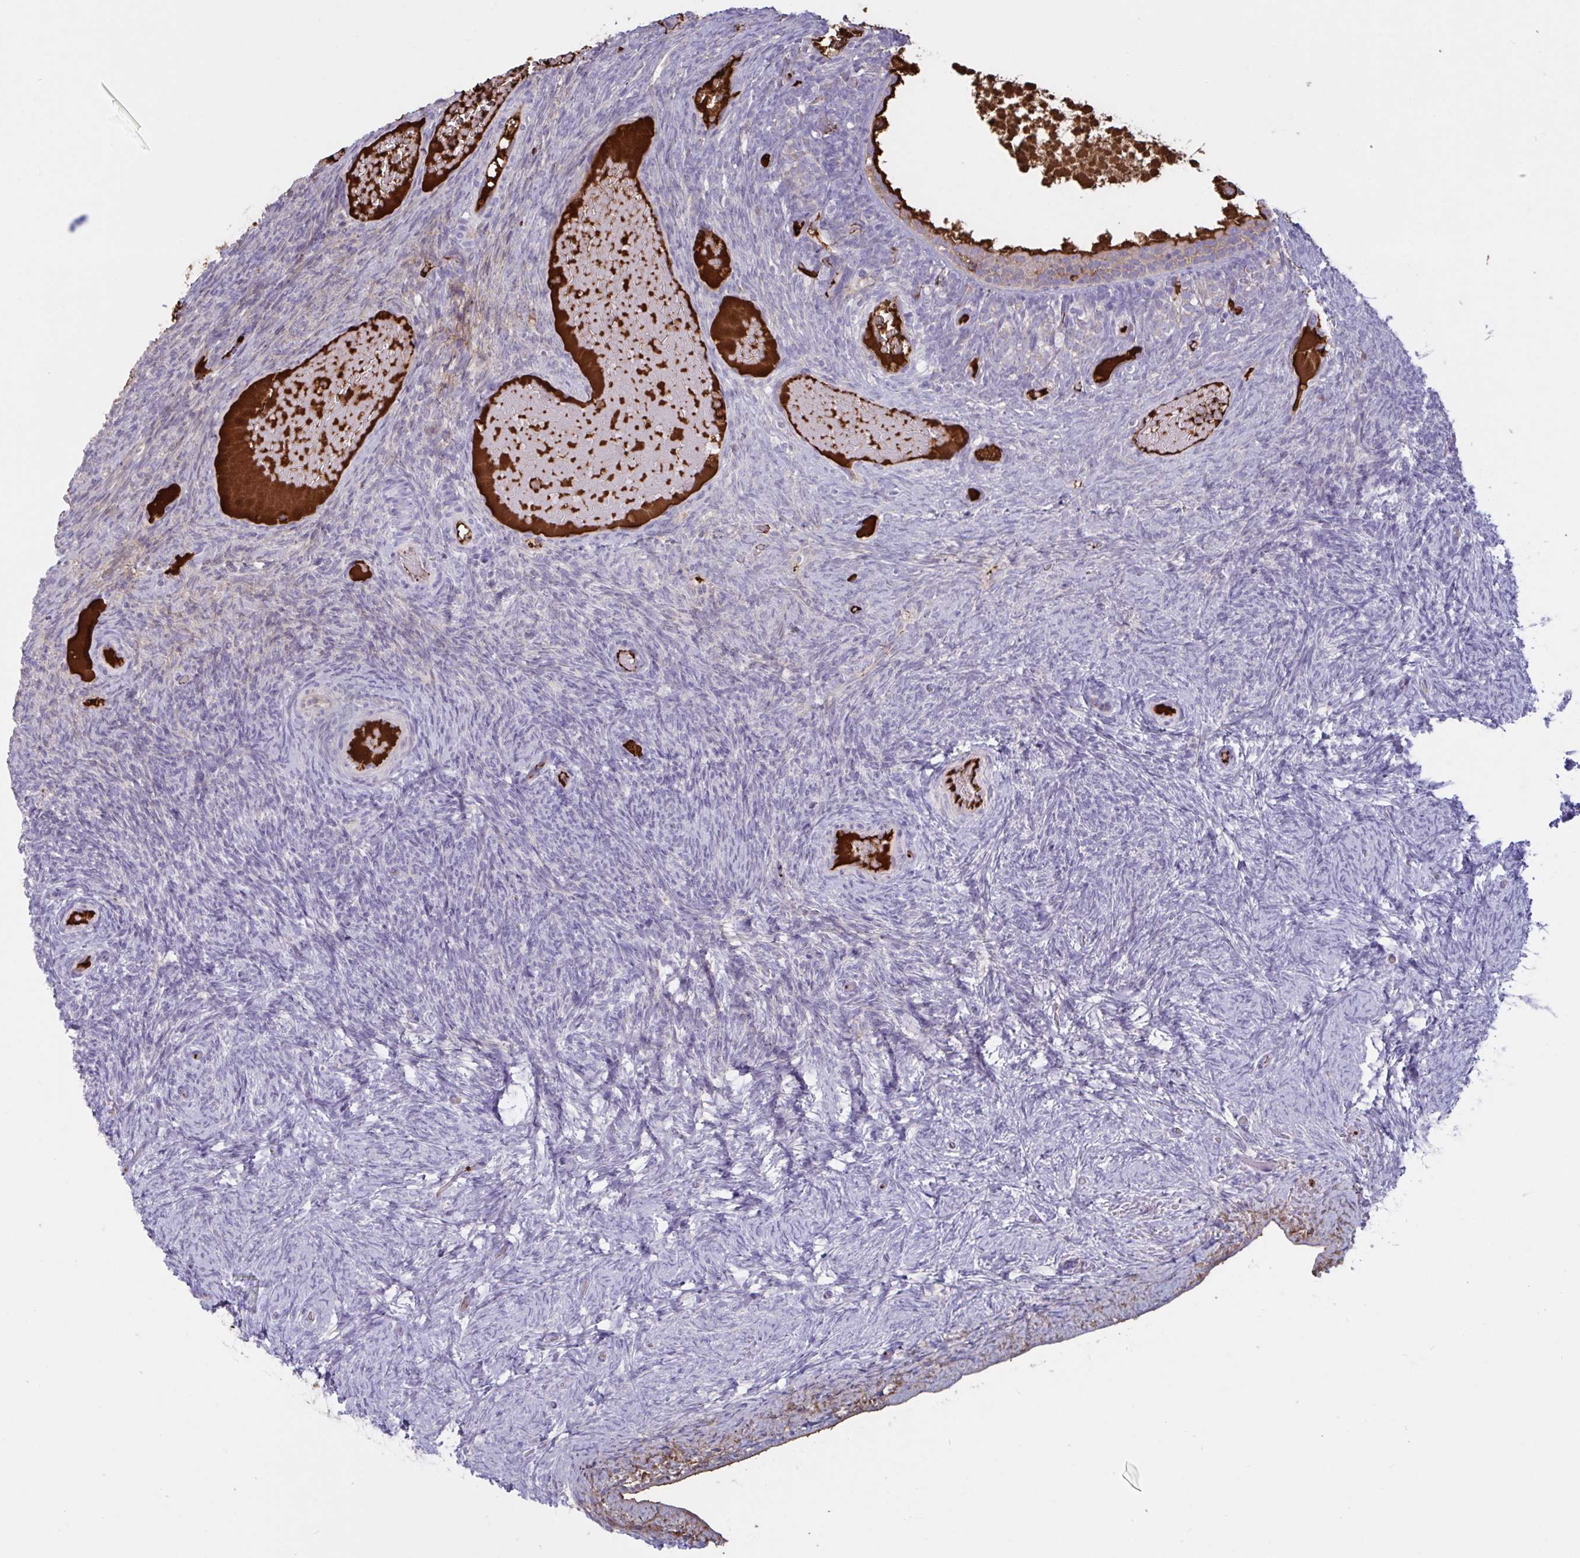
{"staining": {"intensity": "negative", "quantity": "none", "location": "none"}, "tissue": "ovary", "cell_type": "Ovarian stroma cells", "image_type": "normal", "snomed": [{"axis": "morphology", "description": "Normal tissue, NOS"}, {"axis": "topography", "description": "Ovary"}], "caption": "There is no significant staining in ovarian stroma cells of ovary. (Brightfield microscopy of DAB (3,3'-diaminobenzidine) immunohistochemistry (IHC) at high magnification).", "gene": "IL1R1", "patient": {"sex": "female", "age": 34}}